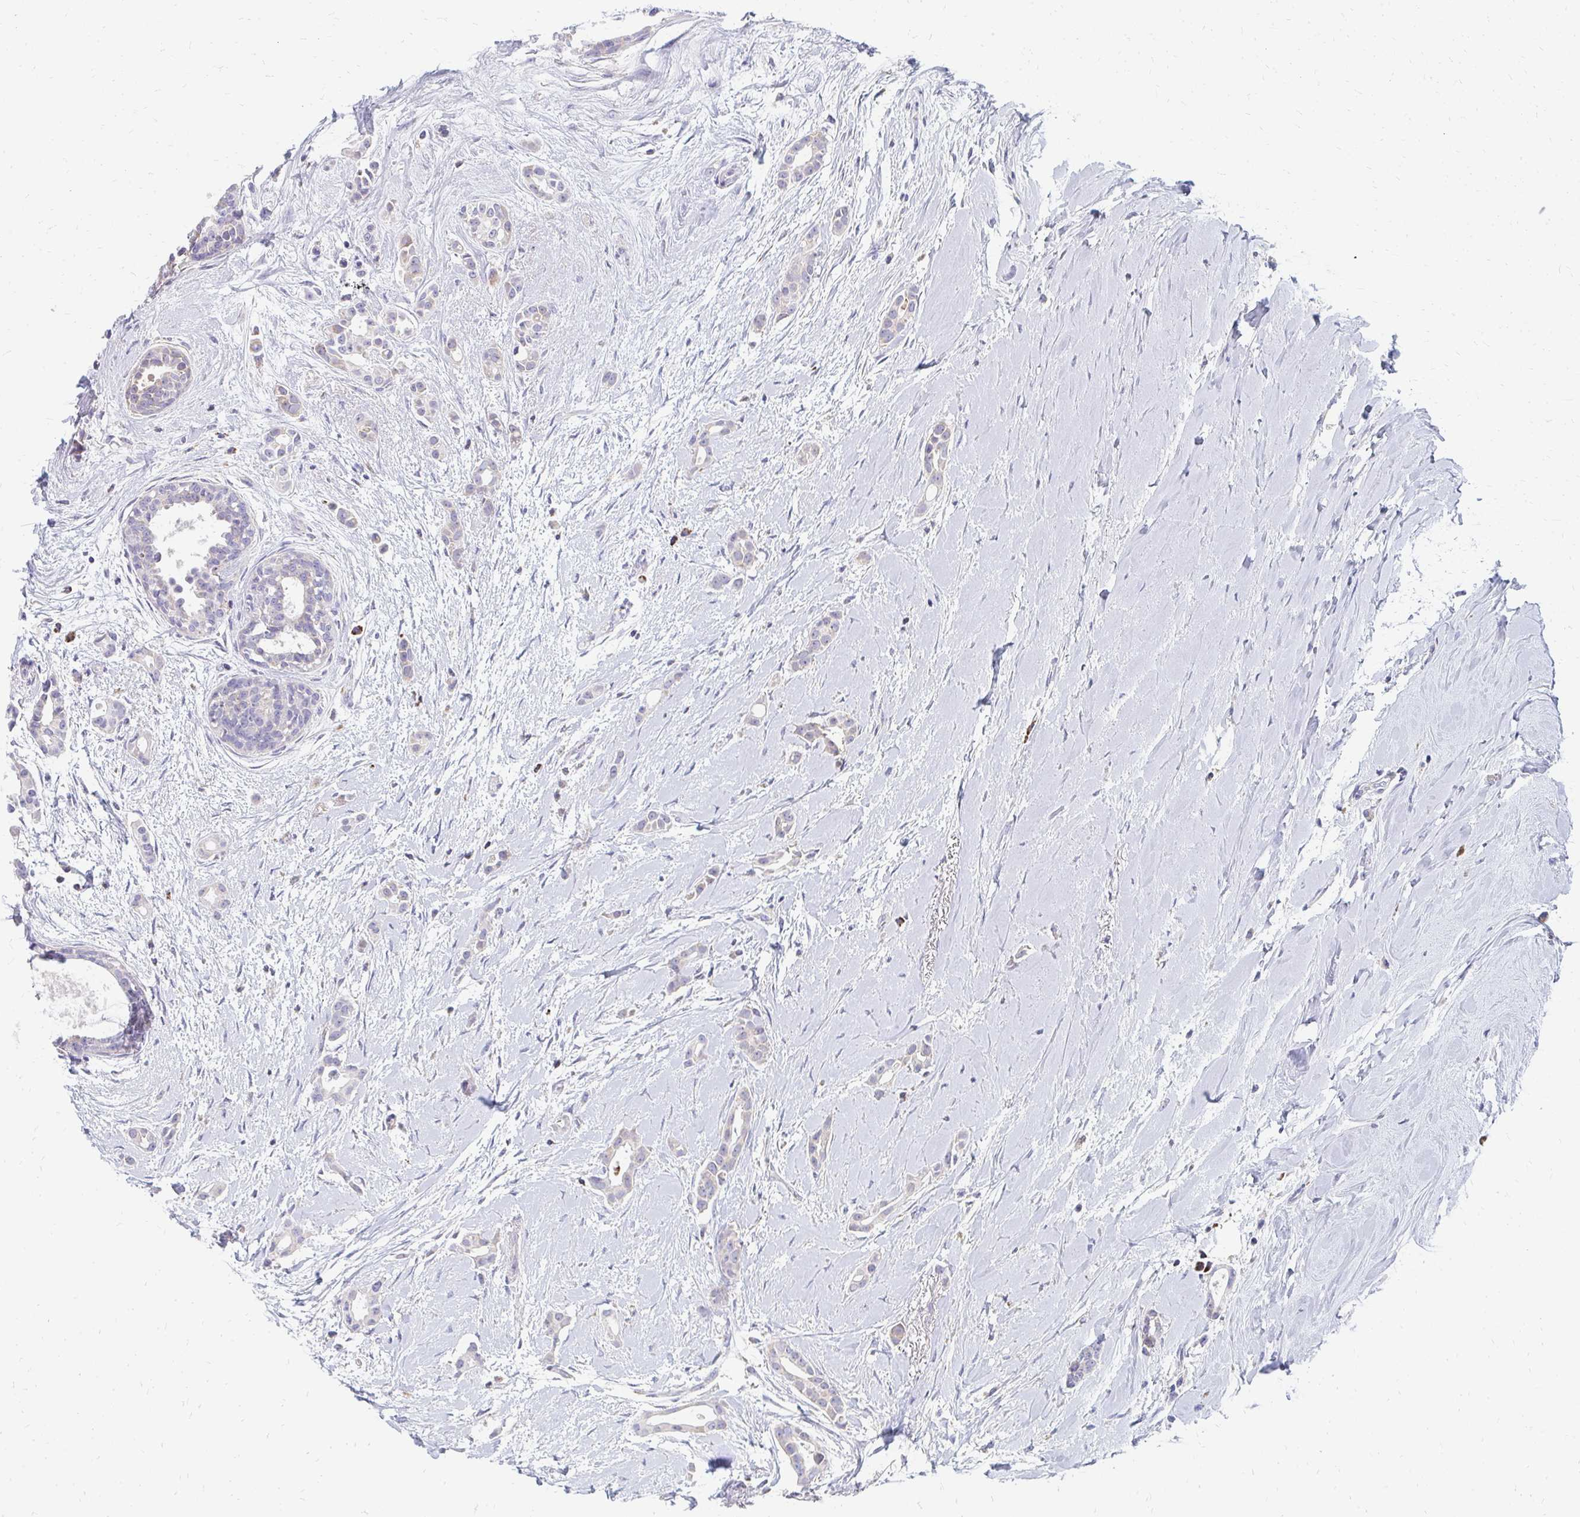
{"staining": {"intensity": "weak", "quantity": "<25%", "location": "cytoplasmic/membranous"}, "tissue": "breast cancer", "cell_type": "Tumor cells", "image_type": "cancer", "snomed": [{"axis": "morphology", "description": "Duct carcinoma"}, {"axis": "topography", "description": "Breast"}], "caption": "Breast cancer (infiltrating ductal carcinoma) was stained to show a protein in brown. There is no significant positivity in tumor cells.", "gene": "OR10V1", "patient": {"sex": "female", "age": 64}}